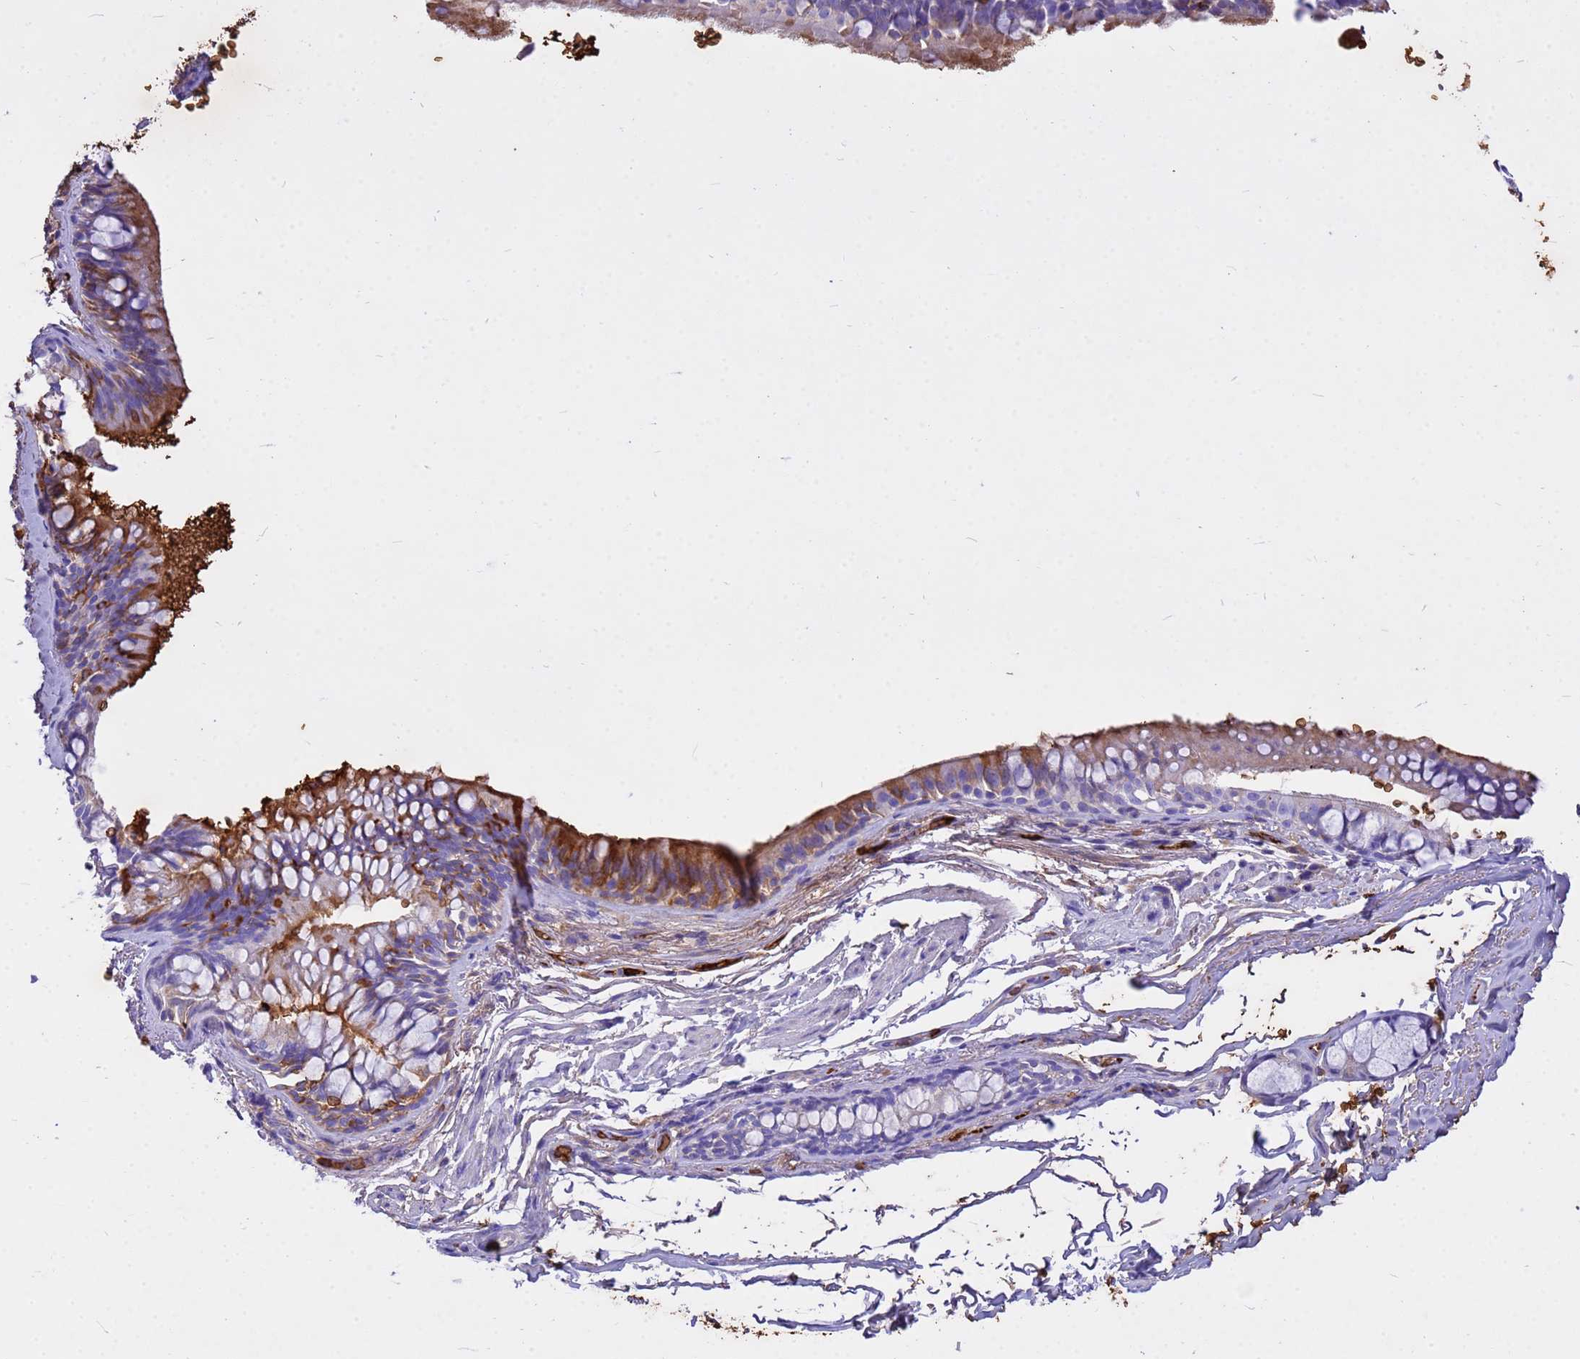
{"staining": {"intensity": "strong", "quantity": "25%-75%", "location": "cytoplasmic/membranous"}, "tissue": "bronchus", "cell_type": "Respiratory epithelial cells", "image_type": "normal", "snomed": [{"axis": "morphology", "description": "Normal tissue, NOS"}, {"axis": "topography", "description": "Bronchus"}], "caption": "Bronchus stained with IHC displays strong cytoplasmic/membranous expression in about 25%-75% of respiratory epithelial cells.", "gene": "HBA1", "patient": {"sex": "male", "age": 70}}